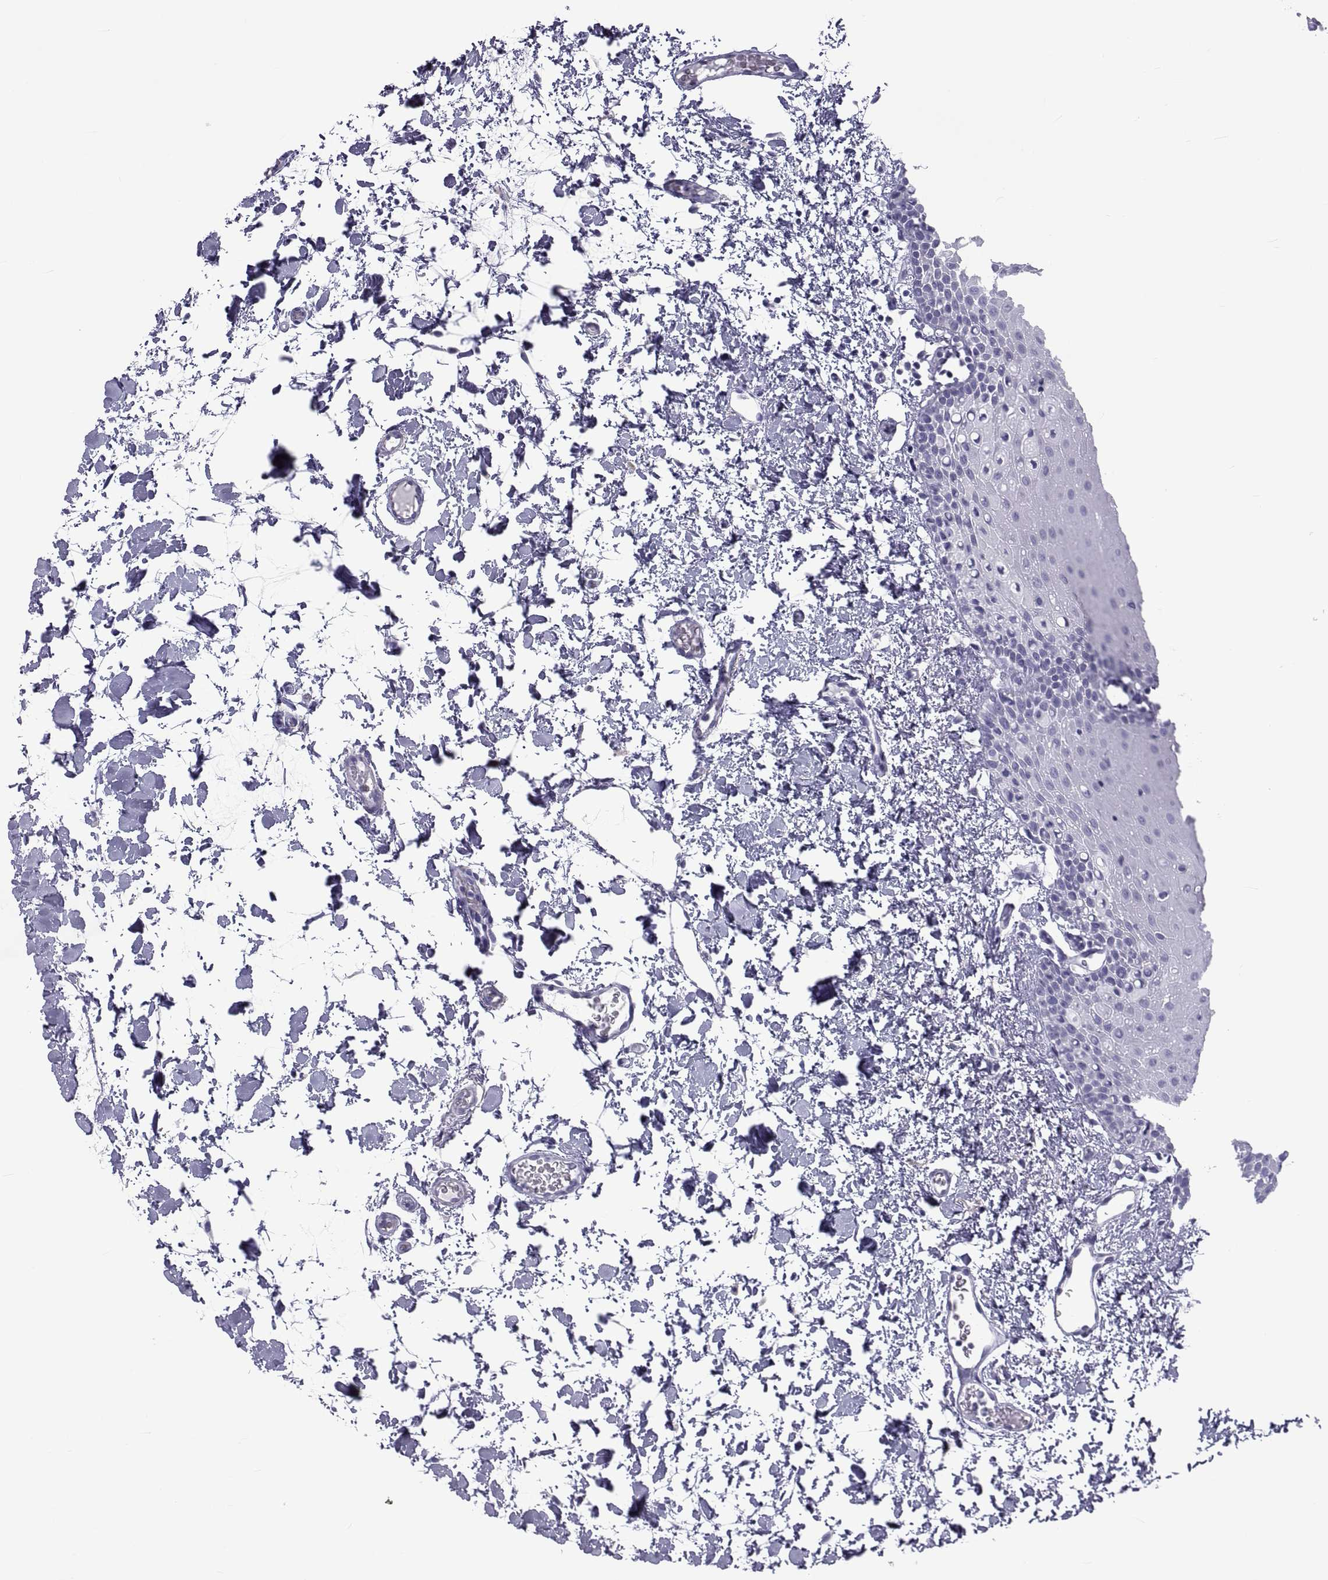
{"staining": {"intensity": "negative", "quantity": "none", "location": "none"}, "tissue": "oral mucosa", "cell_type": "Squamous epithelial cells", "image_type": "normal", "snomed": [{"axis": "morphology", "description": "Normal tissue, NOS"}, {"axis": "topography", "description": "Oral tissue"}], "caption": "Benign oral mucosa was stained to show a protein in brown. There is no significant expression in squamous epithelial cells.", "gene": "NPTX2", "patient": {"sex": "male", "age": 81}}